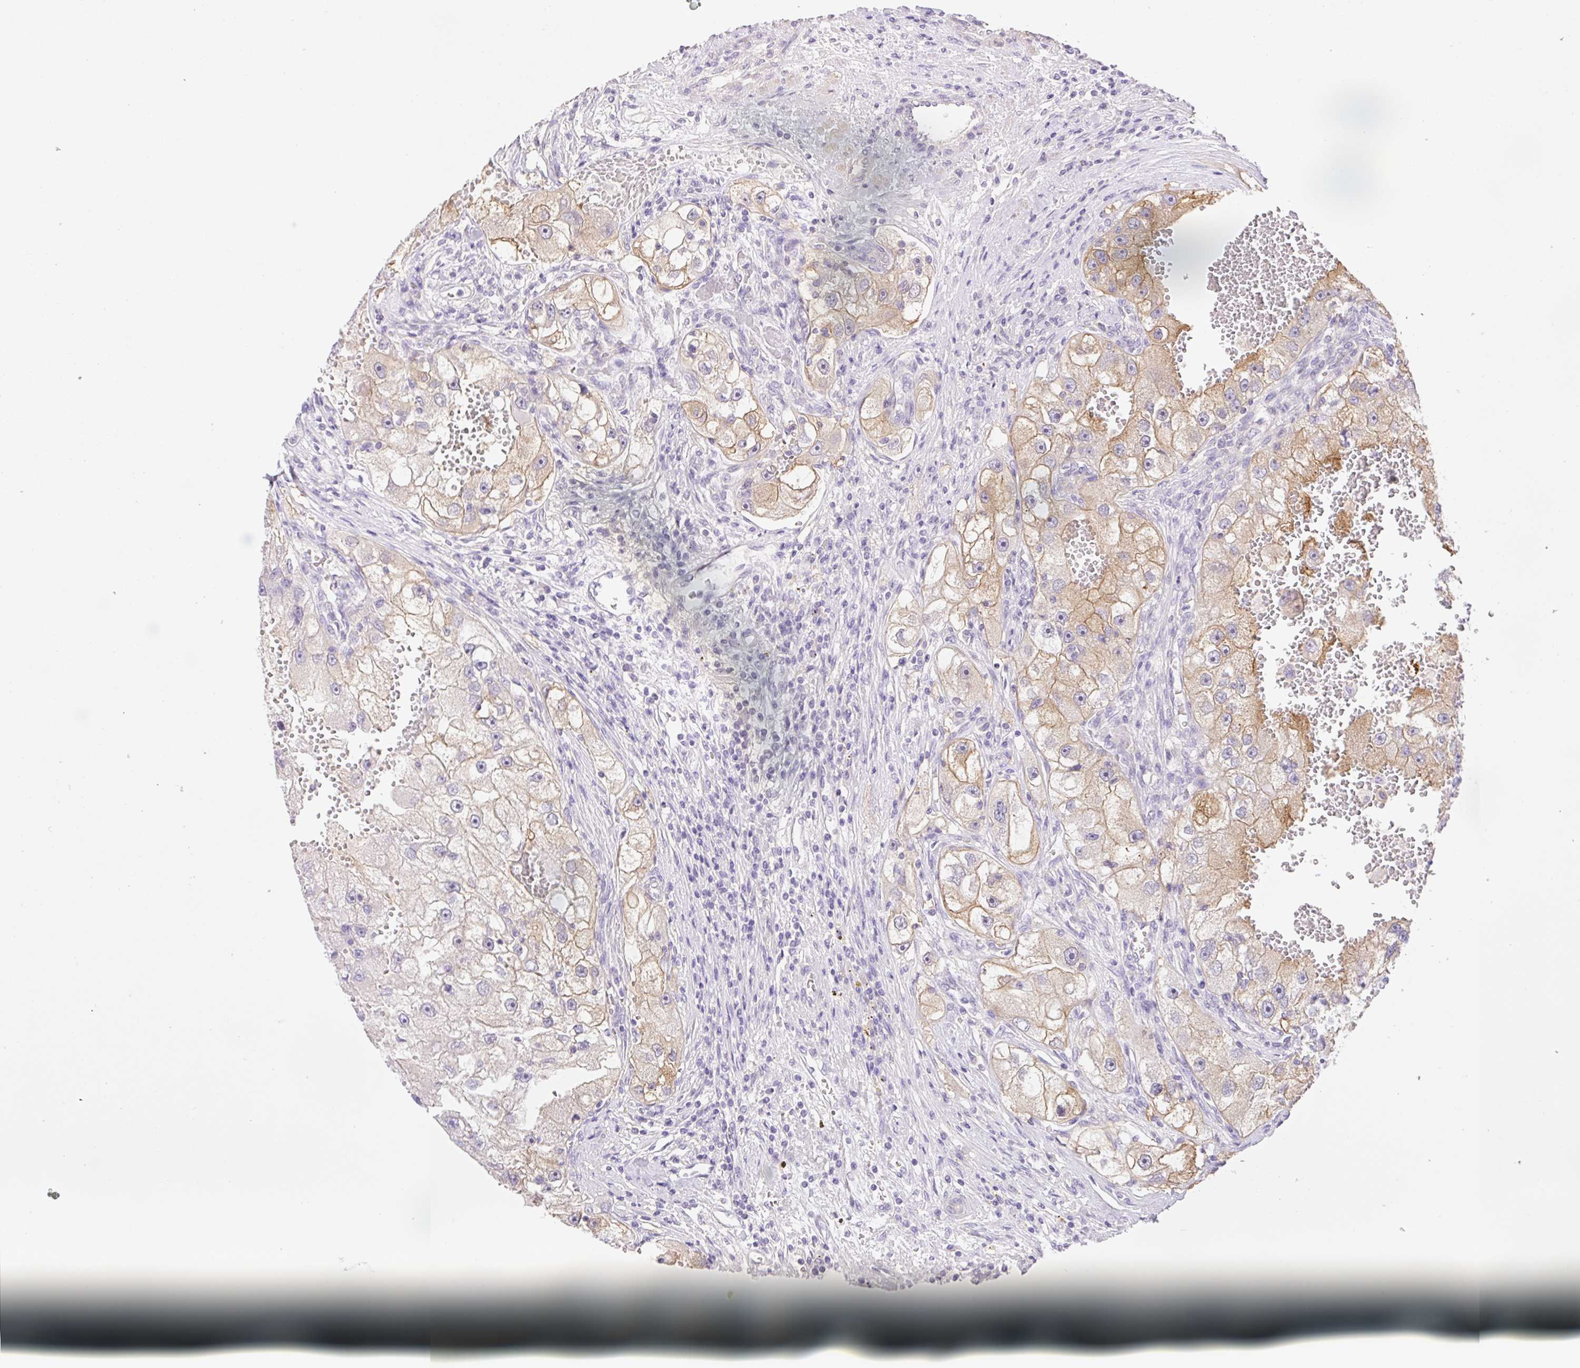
{"staining": {"intensity": "moderate", "quantity": "<25%", "location": "cytoplasmic/membranous"}, "tissue": "renal cancer", "cell_type": "Tumor cells", "image_type": "cancer", "snomed": [{"axis": "morphology", "description": "Adenocarcinoma, NOS"}, {"axis": "topography", "description": "Kidney"}], "caption": "An IHC photomicrograph of neoplastic tissue is shown. Protein staining in brown shows moderate cytoplasmic/membranous positivity in renal adenocarcinoma within tumor cells.", "gene": "COX8A", "patient": {"sex": "male", "age": 63}}